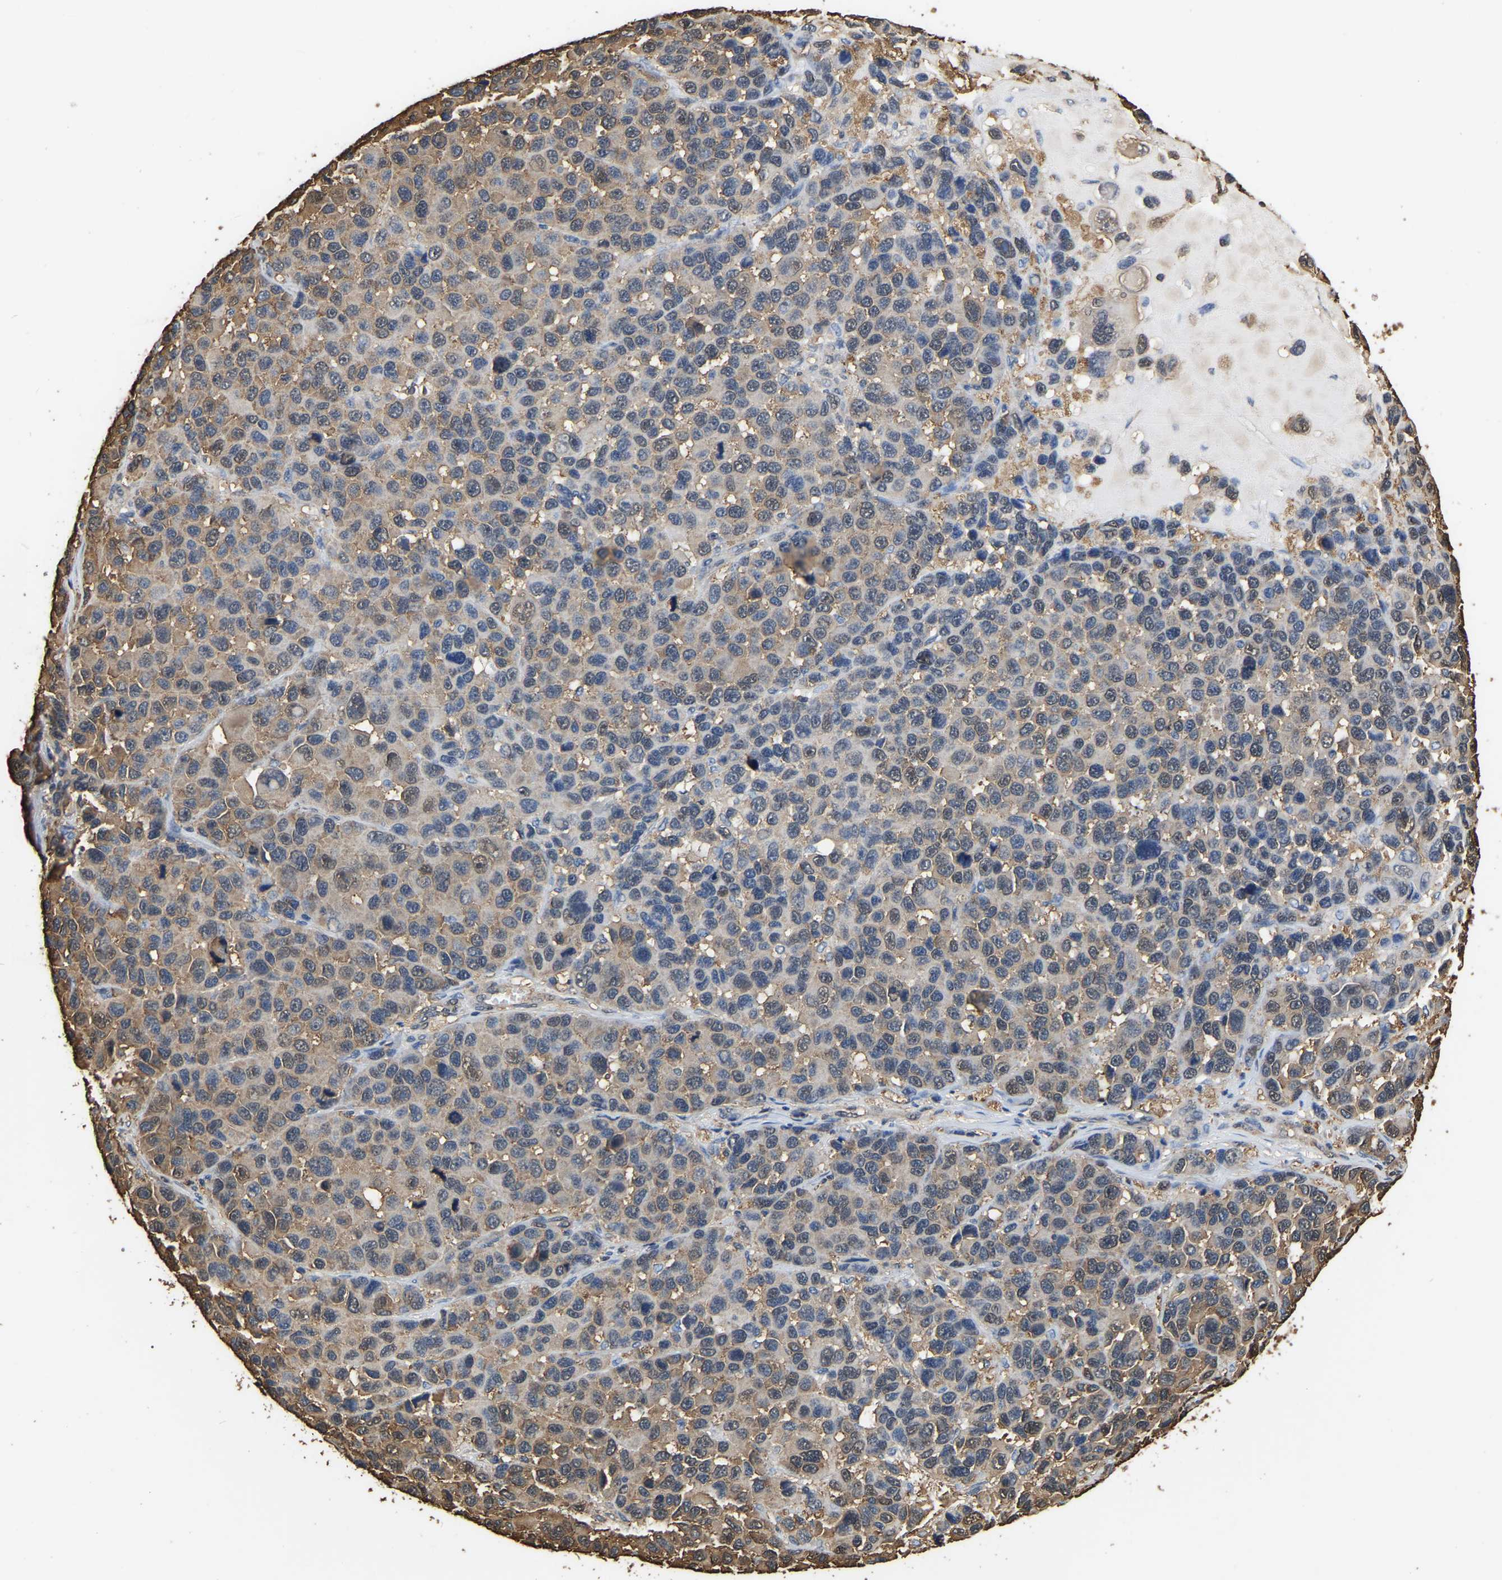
{"staining": {"intensity": "moderate", "quantity": "<25%", "location": "cytoplasmic/membranous"}, "tissue": "melanoma", "cell_type": "Tumor cells", "image_type": "cancer", "snomed": [{"axis": "morphology", "description": "Malignant melanoma, NOS"}, {"axis": "topography", "description": "Skin"}], "caption": "The immunohistochemical stain shows moderate cytoplasmic/membranous expression in tumor cells of melanoma tissue.", "gene": "LDHB", "patient": {"sex": "male", "age": 53}}